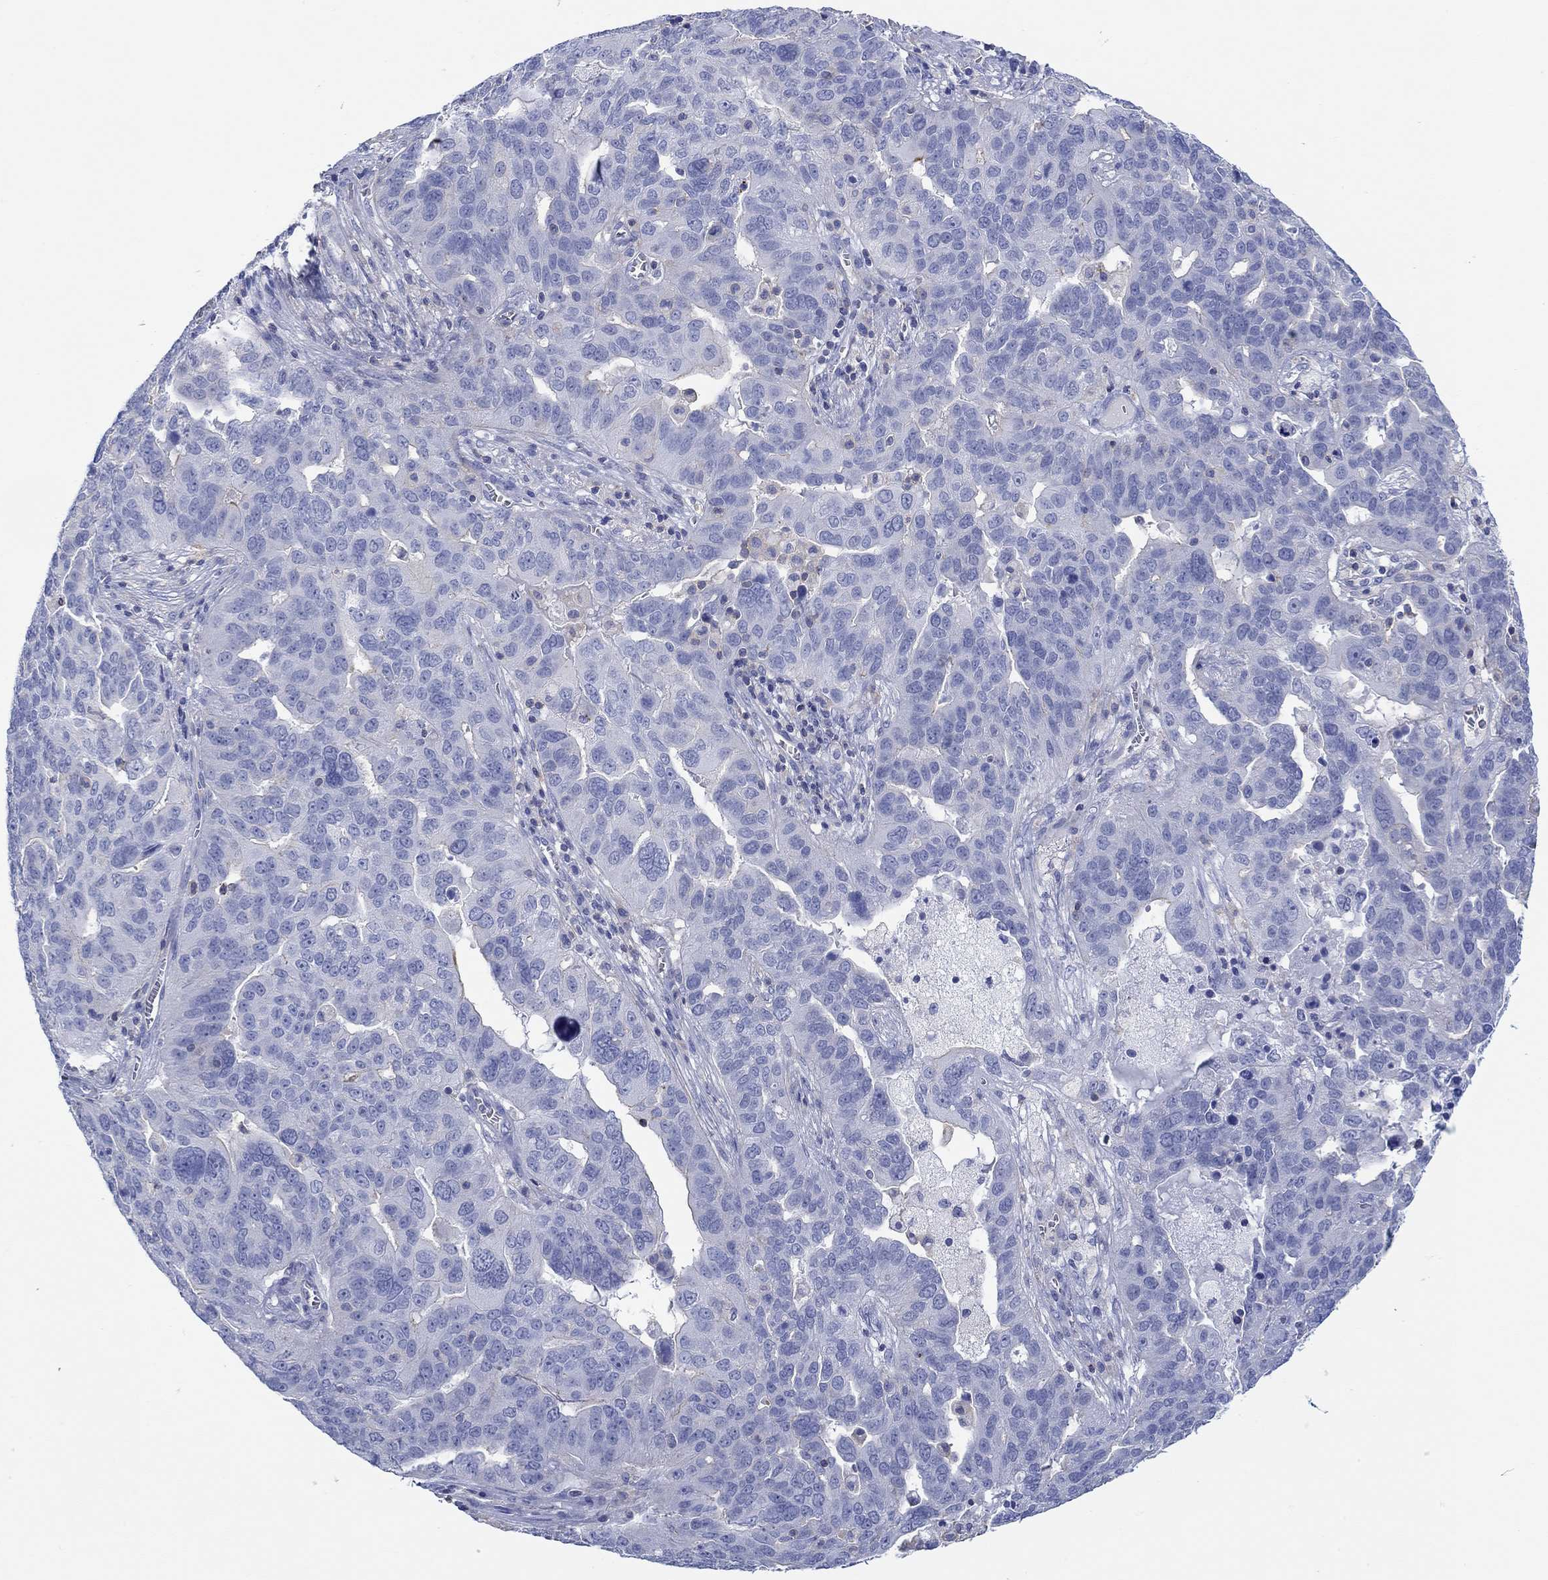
{"staining": {"intensity": "negative", "quantity": "none", "location": "none"}, "tissue": "ovarian cancer", "cell_type": "Tumor cells", "image_type": "cancer", "snomed": [{"axis": "morphology", "description": "Carcinoma, endometroid"}, {"axis": "topography", "description": "Soft tissue"}, {"axis": "topography", "description": "Ovary"}], "caption": "A histopathology image of human ovarian cancer (endometroid carcinoma) is negative for staining in tumor cells.", "gene": "PPIL6", "patient": {"sex": "female", "age": 52}}